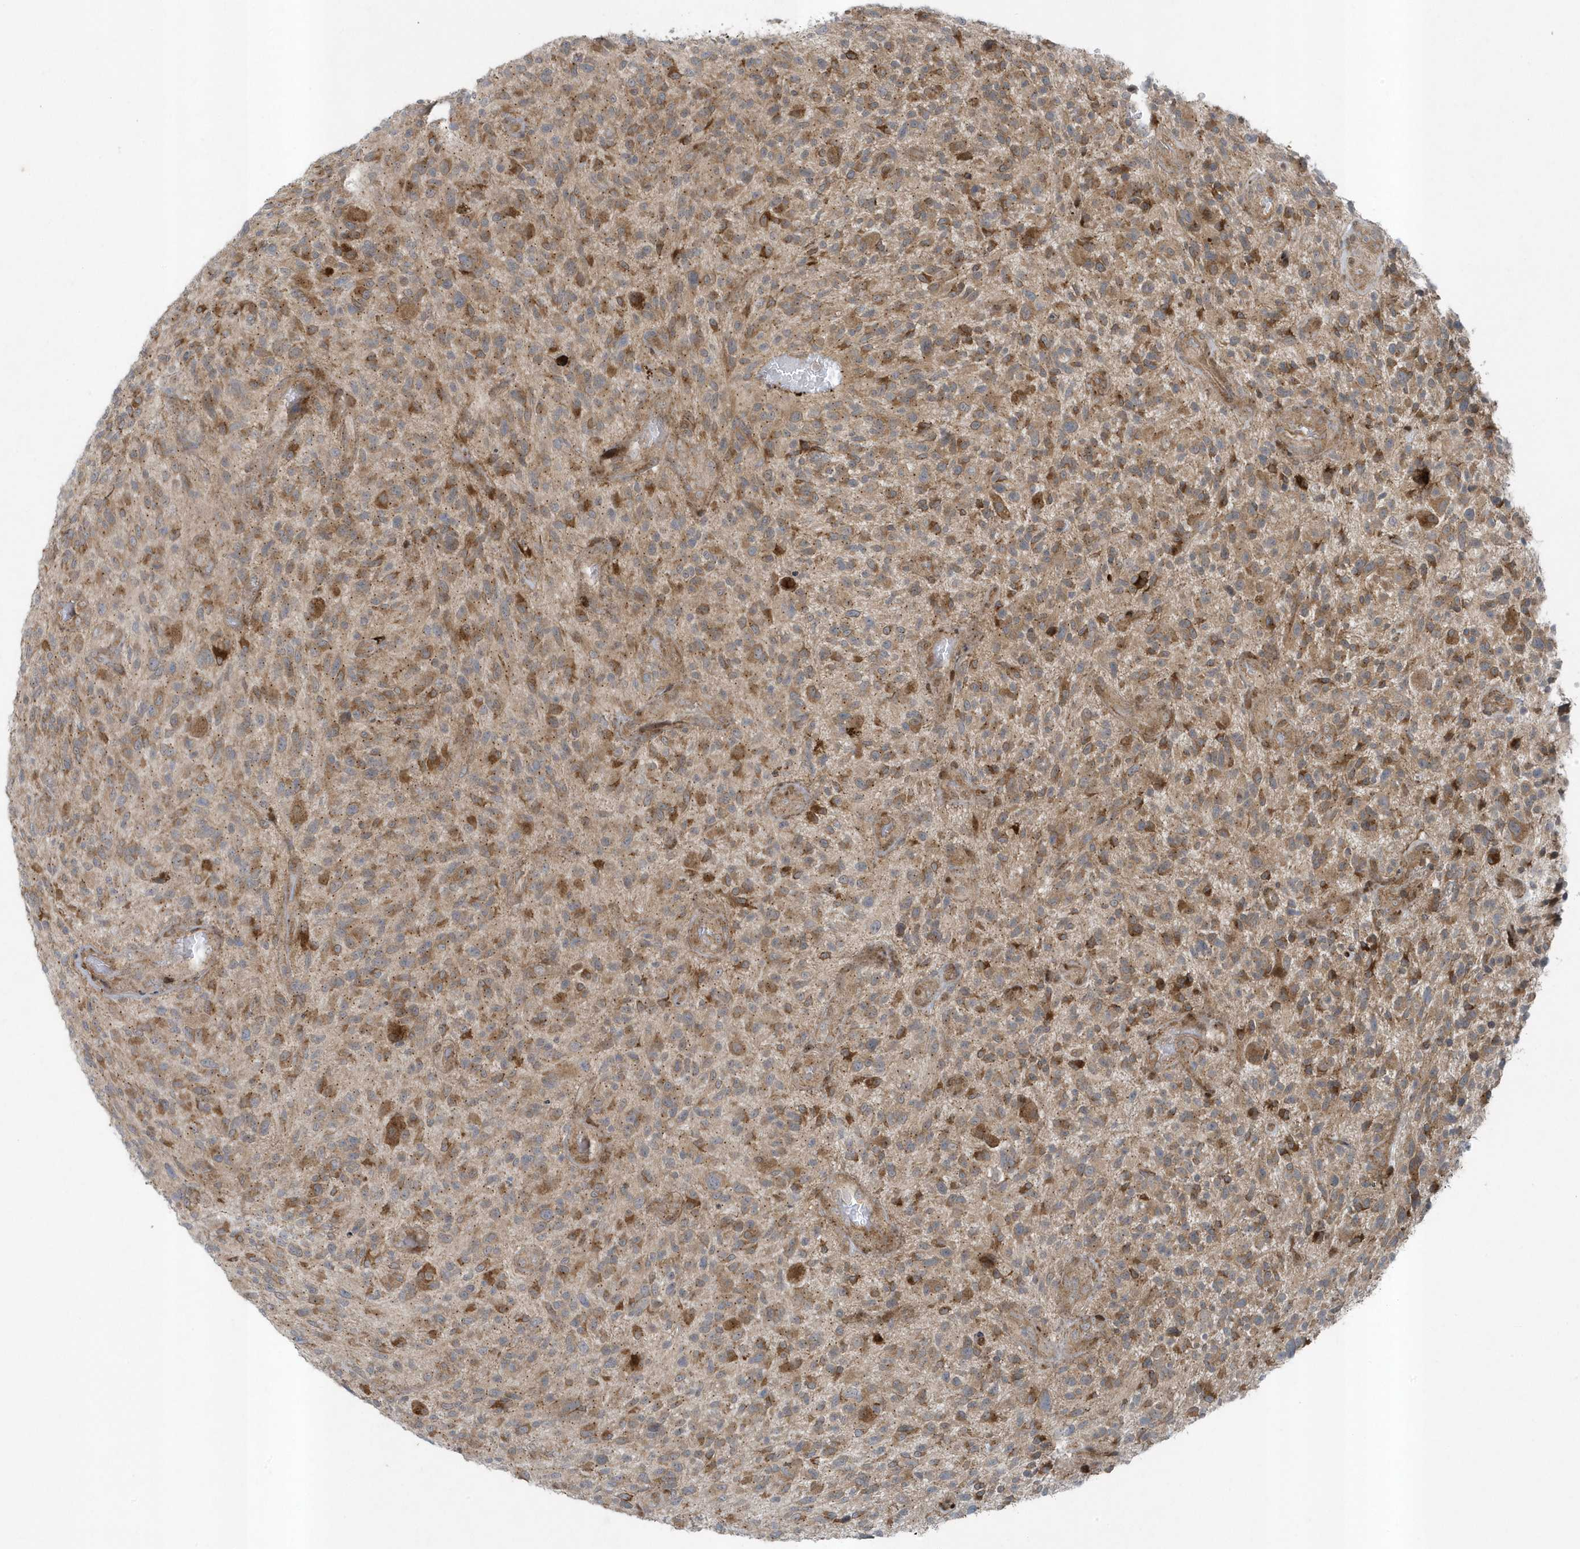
{"staining": {"intensity": "moderate", "quantity": ">75%", "location": "cytoplasmic/membranous"}, "tissue": "glioma", "cell_type": "Tumor cells", "image_type": "cancer", "snomed": [{"axis": "morphology", "description": "Glioma, malignant, High grade"}, {"axis": "topography", "description": "Brain"}], "caption": "Glioma stained for a protein displays moderate cytoplasmic/membranous positivity in tumor cells.", "gene": "FAM98A", "patient": {"sex": "male", "age": 47}}